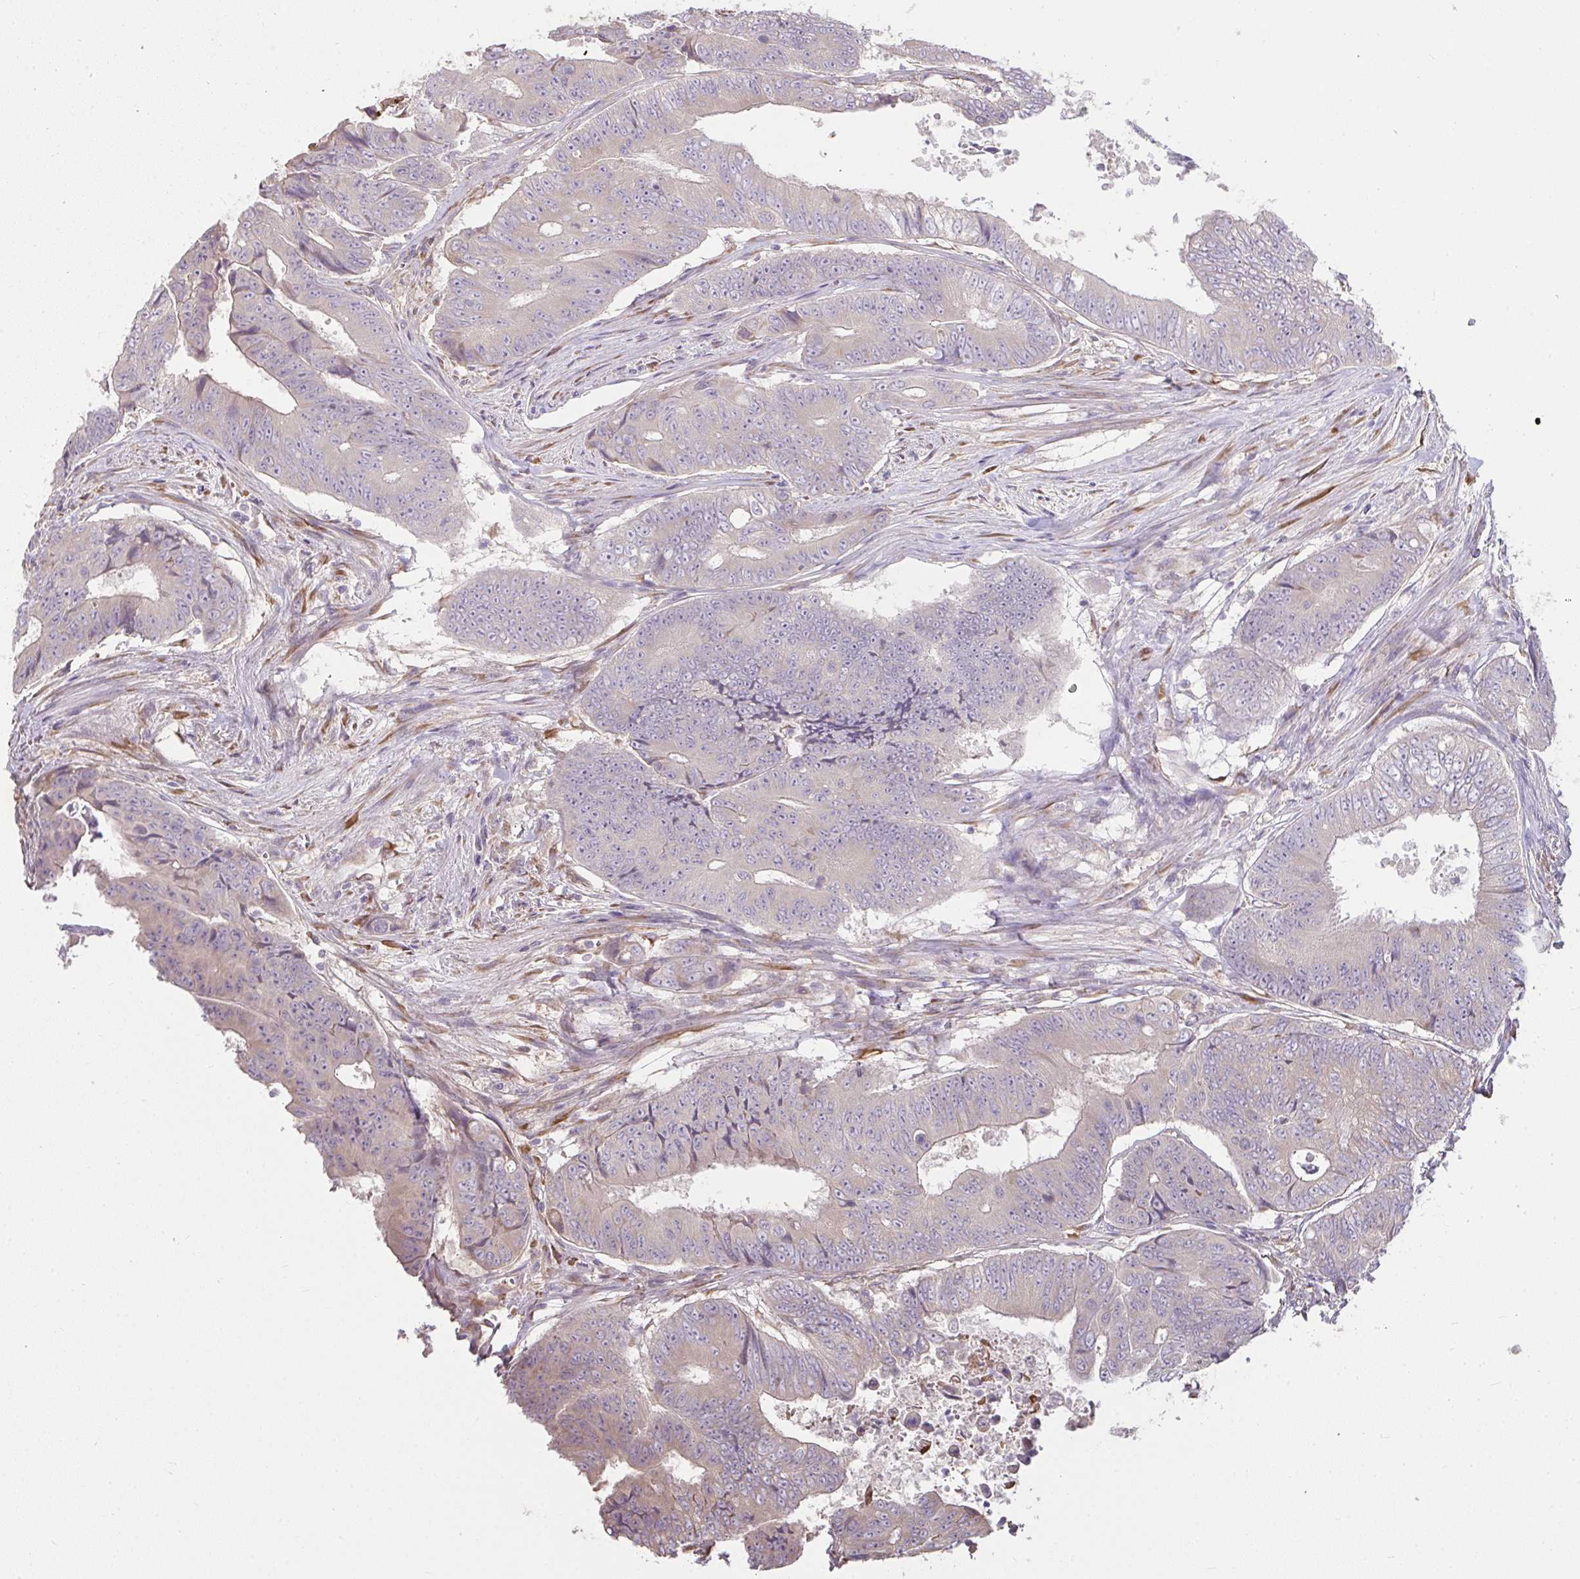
{"staining": {"intensity": "weak", "quantity": "<25%", "location": "cytoplasmic/membranous"}, "tissue": "colorectal cancer", "cell_type": "Tumor cells", "image_type": "cancer", "snomed": [{"axis": "morphology", "description": "Adenocarcinoma, NOS"}, {"axis": "topography", "description": "Colon"}], "caption": "High power microscopy photomicrograph of an IHC image of colorectal cancer, revealing no significant expression in tumor cells.", "gene": "BRINP3", "patient": {"sex": "female", "age": 48}}